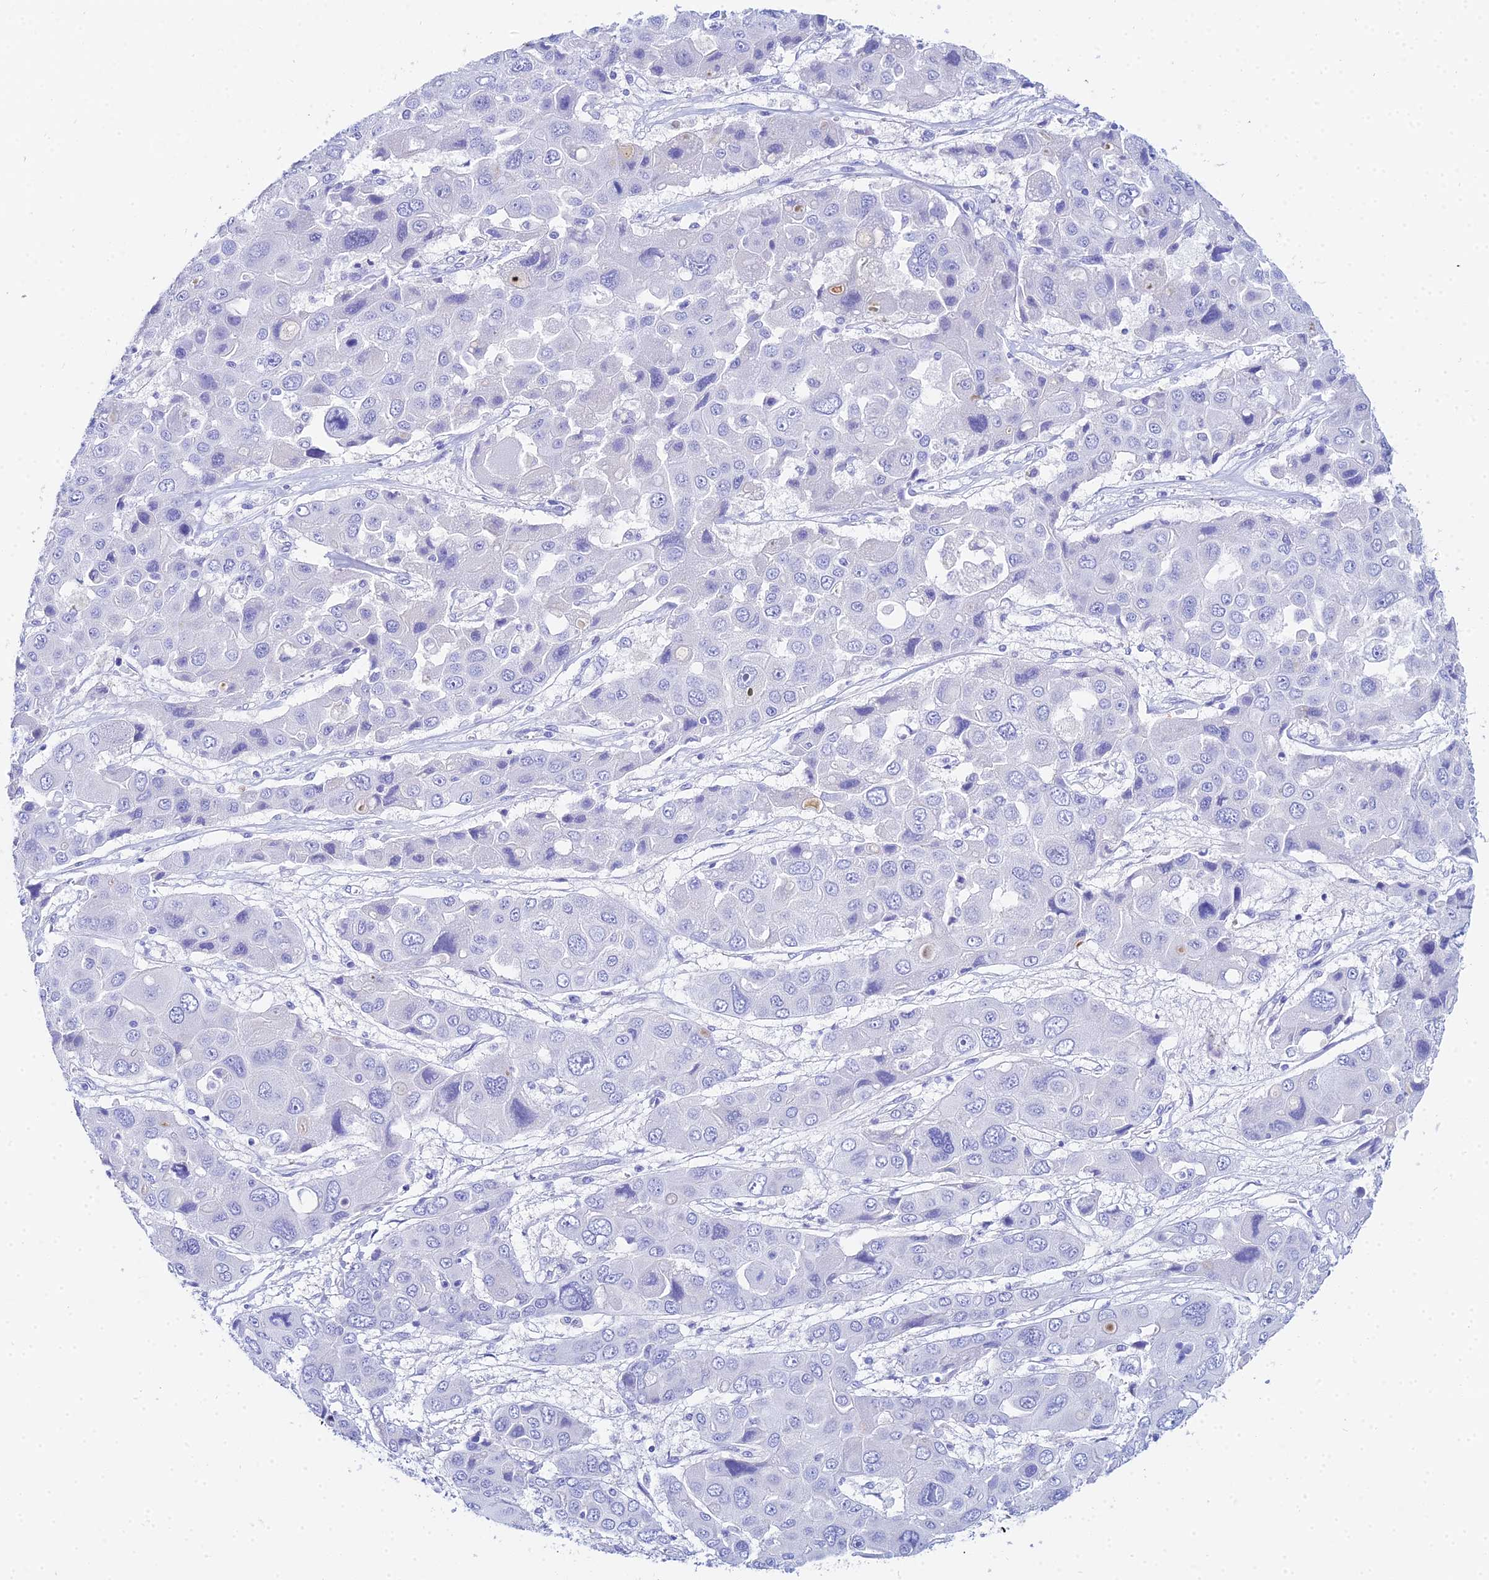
{"staining": {"intensity": "negative", "quantity": "none", "location": "none"}, "tissue": "liver cancer", "cell_type": "Tumor cells", "image_type": "cancer", "snomed": [{"axis": "morphology", "description": "Cholangiocarcinoma"}, {"axis": "topography", "description": "Liver"}], "caption": "Cholangiocarcinoma (liver) stained for a protein using immunohistochemistry exhibits no expression tumor cells.", "gene": "CELA3A", "patient": {"sex": "male", "age": 67}}